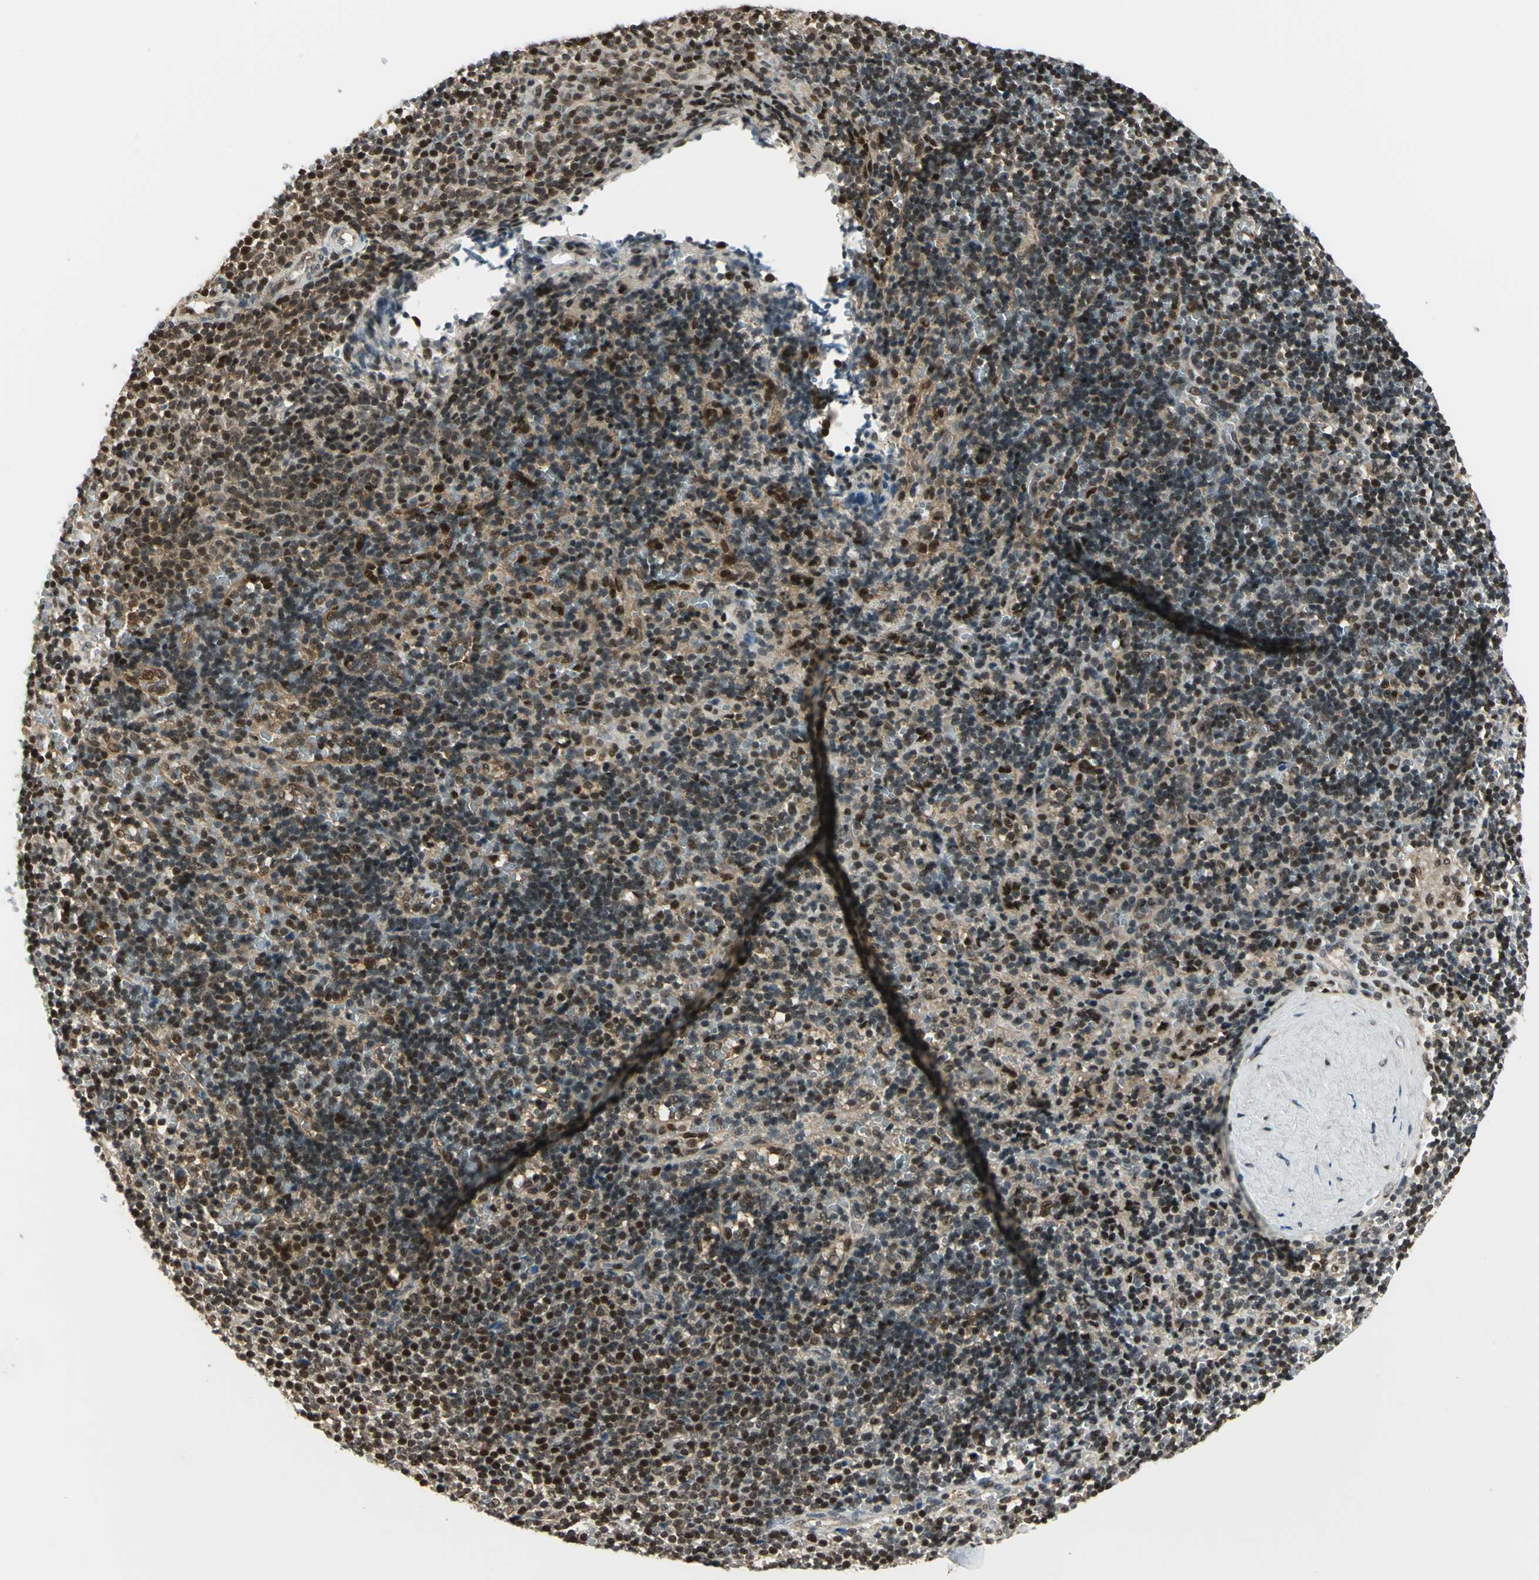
{"staining": {"intensity": "strong", "quantity": "25%-75%", "location": "cytoplasmic/membranous,nuclear"}, "tissue": "lymphoma", "cell_type": "Tumor cells", "image_type": "cancer", "snomed": [{"axis": "morphology", "description": "Malignant lymphoma, non-Hodgkin's type, Low grade"}, {"axis": "topography", "description": "Spleen"}], "caption": "Malignant lymphoma, non-Hodgkin's type (low-grade) stained for a protein reveals strong cytoplasmic/membranous and nuclear positivity in tumor cells.", "gene": "PSMC3", "patient": {"sex": "male", "age": 60}}